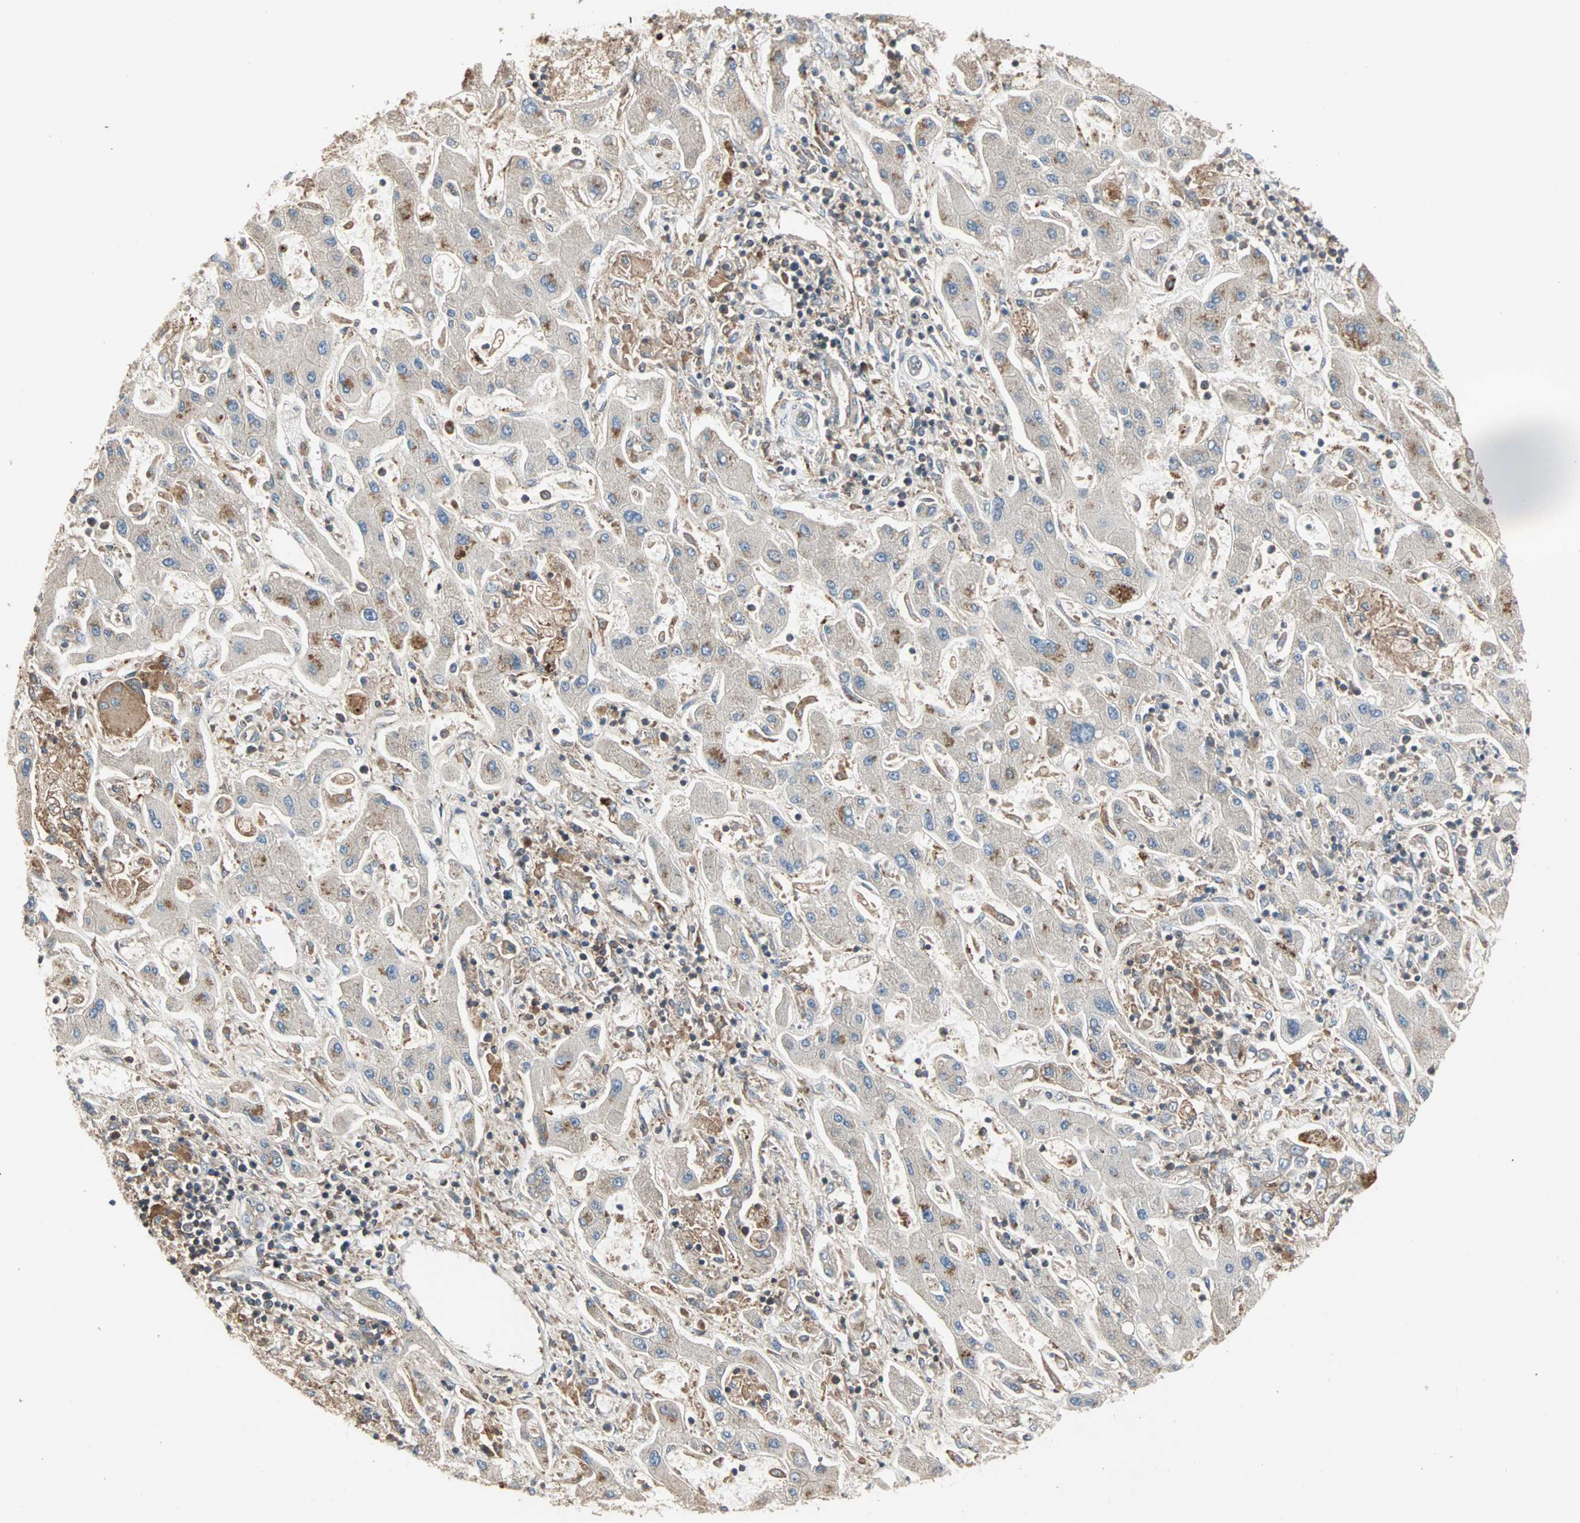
{"staining": {"intensity": "weak", "quantity": "25%-75%", "location": "cytoplasmic/membranous"}, "tissue": "liver cancer", "cell_type": "Tumor cells", "image_type": "cancer", "snomed": [{"axis": "morphology", "description": "Cholangiocarcinoma"}, {"axis": "topography", "description": "Liver"}], "caption": "This image reveals cholangiocarcinoma (liver) stained with IHC to label a protein in brown. The cytoplasmic/membranous of tumor cells show weak positivity for the protein. Nuclei are counter-stained blue.", "gene": "GNAI2", "patient": {"sex": "male", "age": 50}}